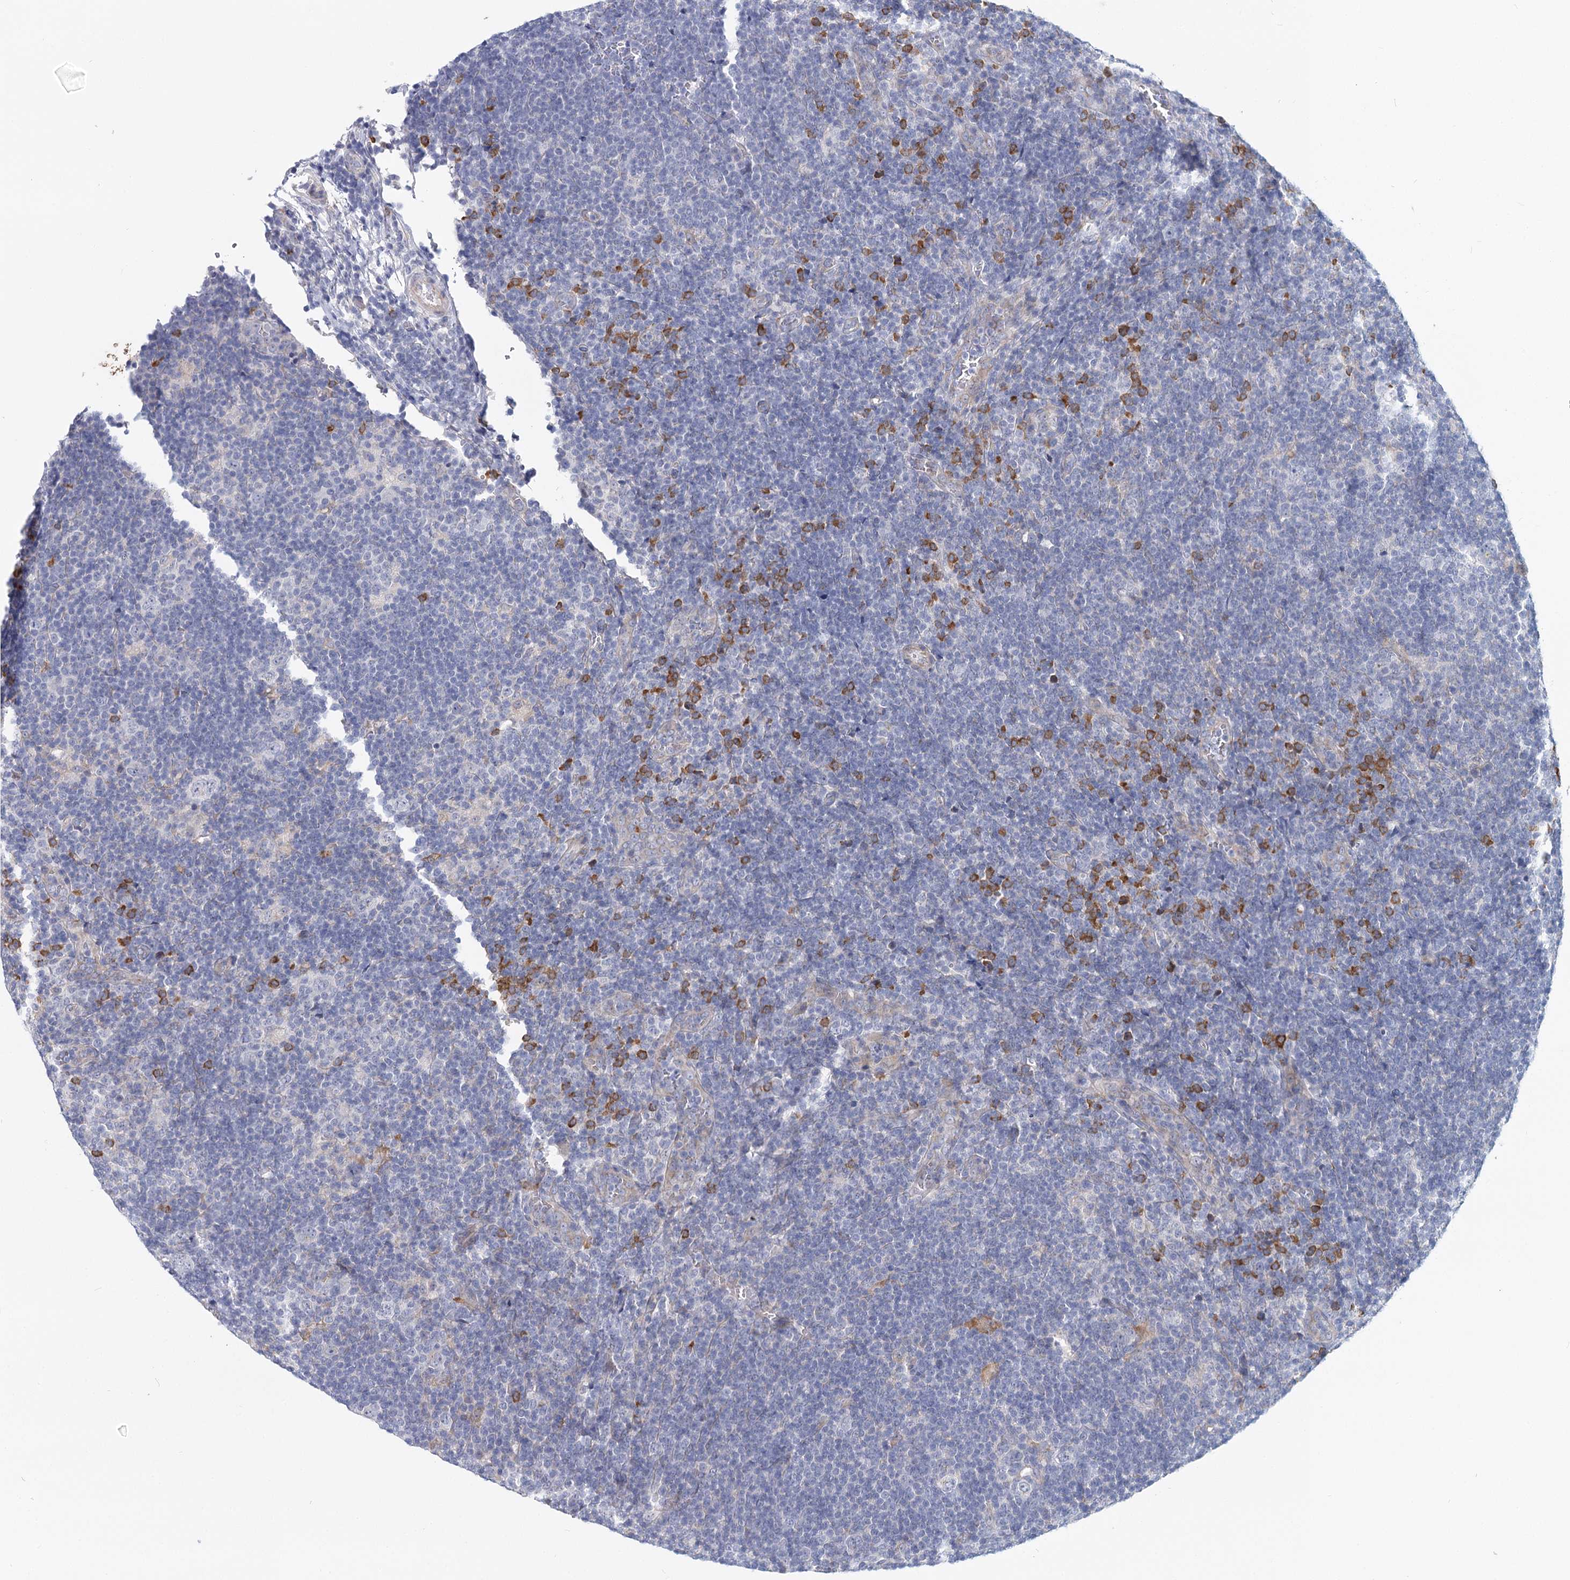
{"staining": {"intensity": "negative", "quantity": "none", "location": "none"}, "tissue": "lymphoma", "cell_type": "Tumor cells", "image_type": "cancer", "snomed": [{"axis": "morphology", "description": "Hodgkin's disease, NOS"}, {"axis": "topography", "description": "Lymph node"}], "caption": "The IHC image has no significant positivity in tumor cells of lymphoma tissue.", "gene": "TEX12", "patient": {"sex": "female", "age": 57}}